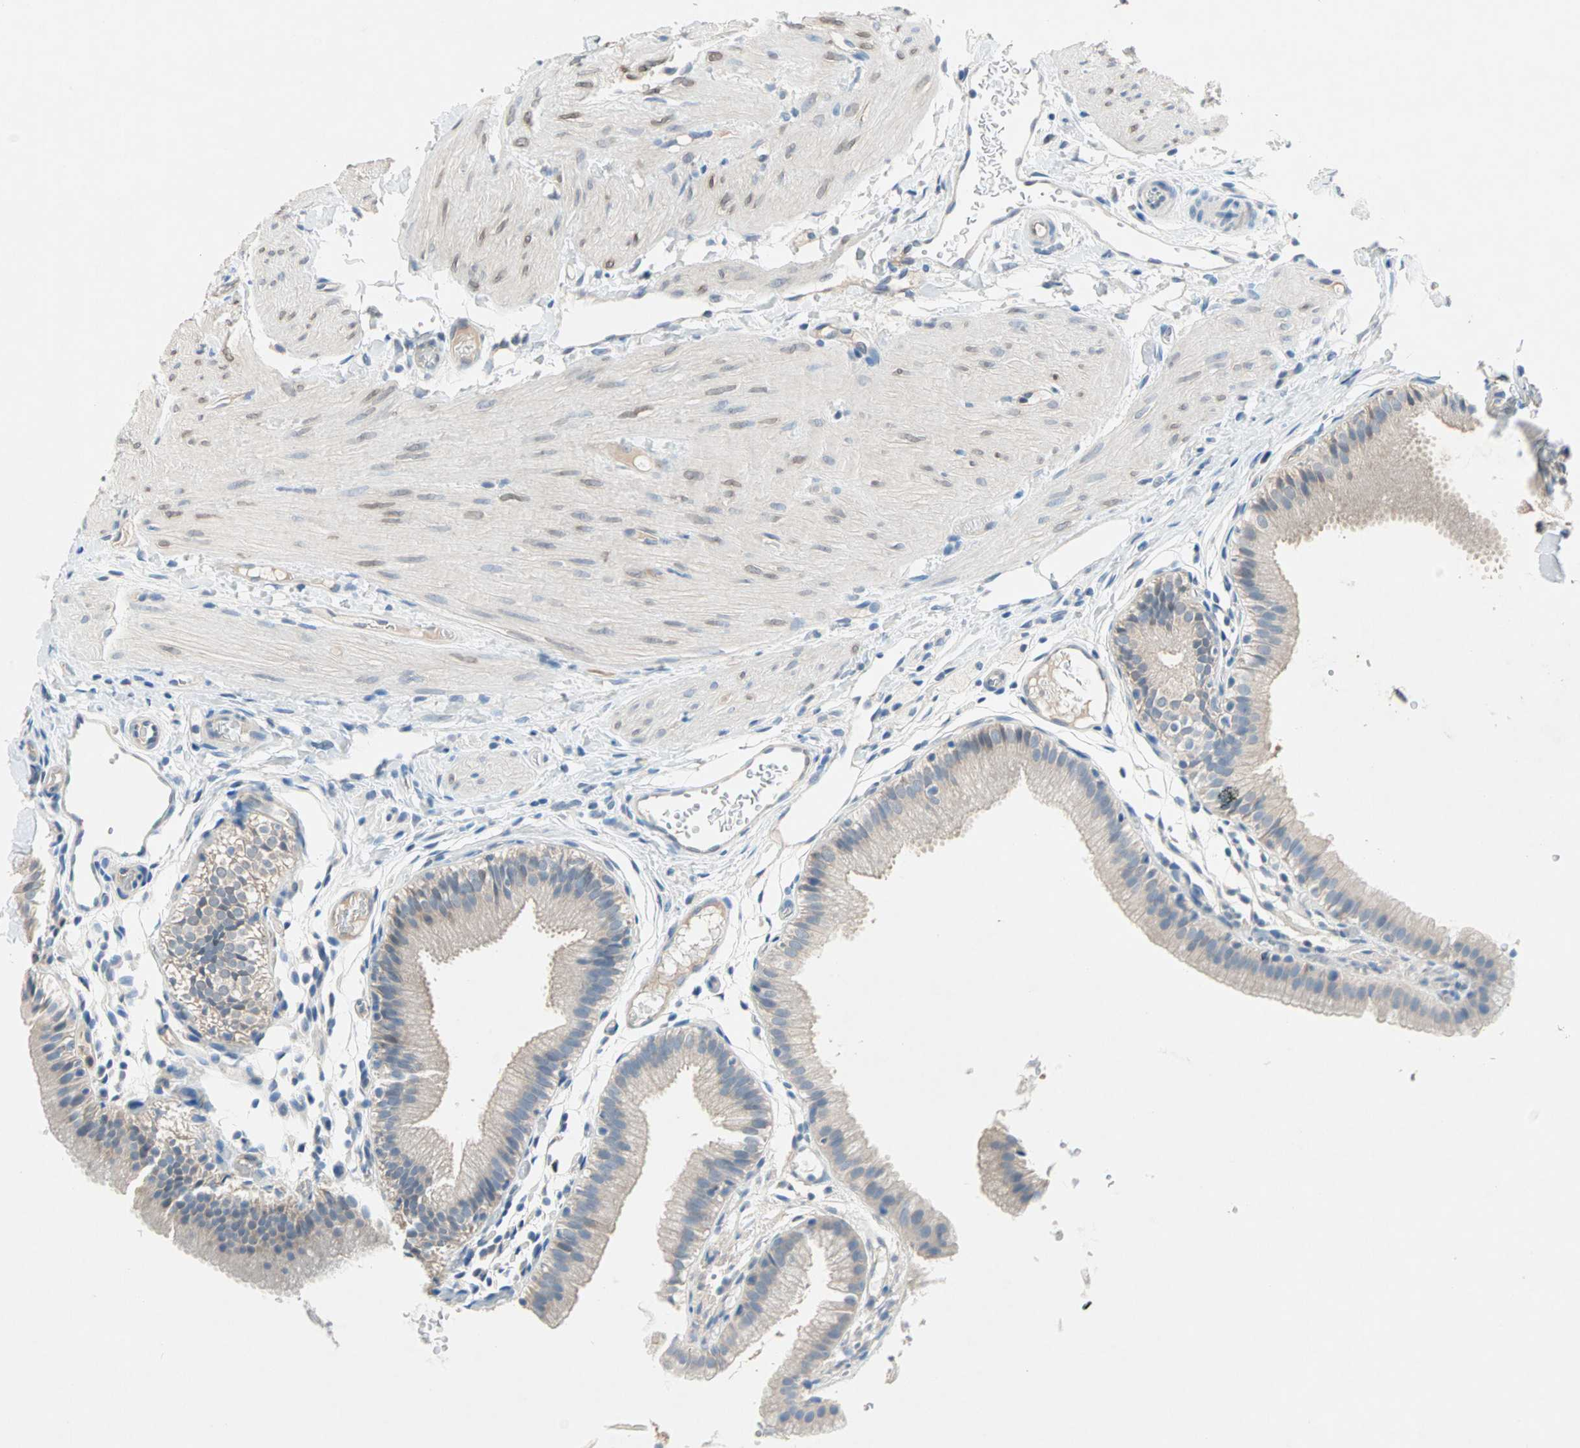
{"staining": {"intensity": "weak", "quantity": ">75%", "location": "cytoplasmic/membranous"}, "tissue": "gallbladder", "cell_type": "Glandular cells", "image_type": "normal", "snomed": [{"axis": "morphology", "description": "Normal tissue, NOS"}, {"axis": "topography", "description": "Gallbladder"}], "caption": "A brown stain shows weak cytoplasmic/membranous expression of a protein in glandular cells of benign human gallbladder. (DAB IHC with brightfield microscopy, high magnification).", "gene": "MPI", "patient": {"sex": "female", "age": 26}}